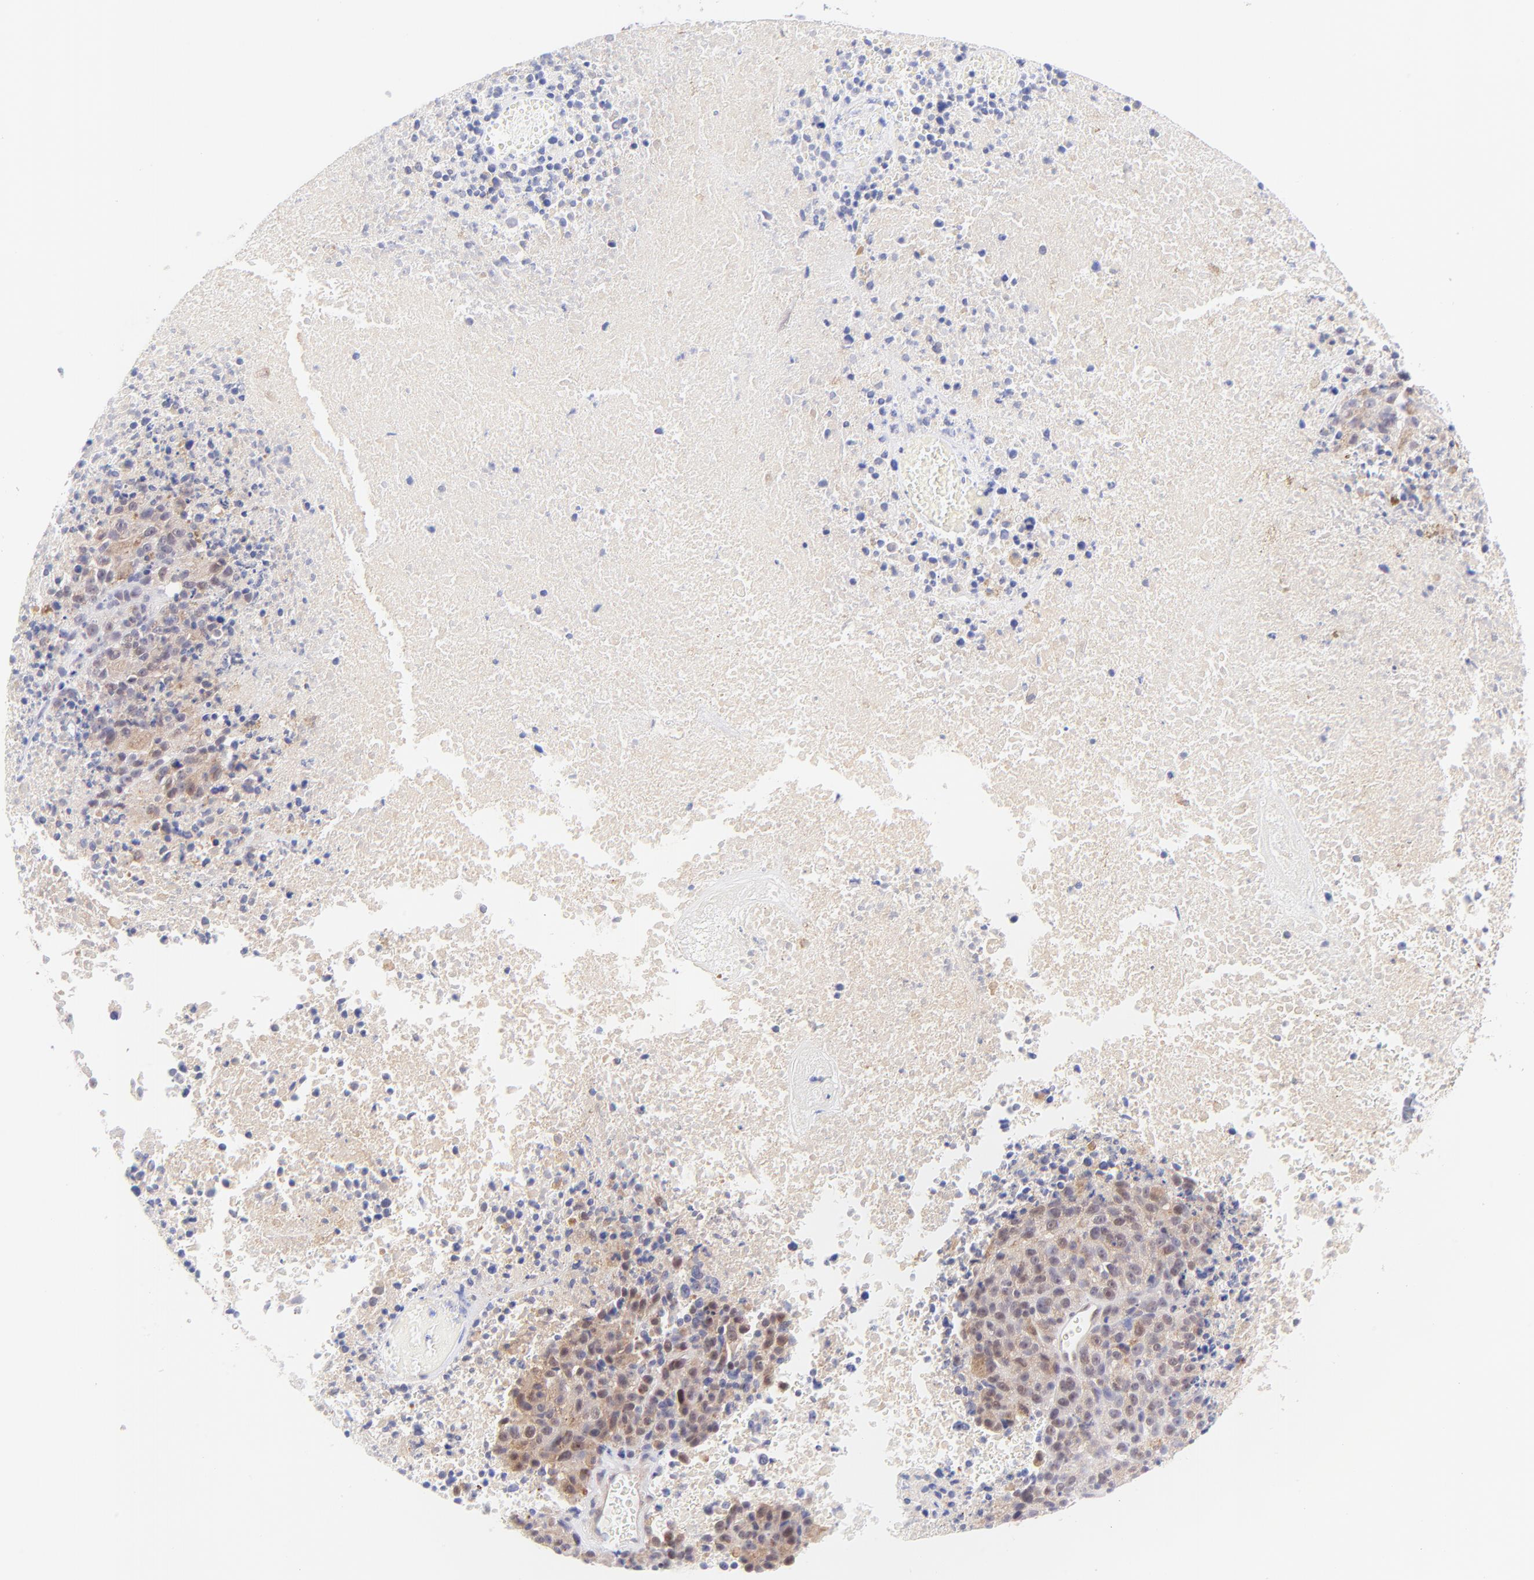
{"staining": {"intensity": "weak", "quantity": "<25%", "location": "nuclear"}, "tissue": "melanoma", "cell_type": "Tumor cells", "image_type": "cancer", "snomed": [{"axis": "morphology", "description": "Malignant melanoma, Metastatic site"}, {"axis": "topography", "description": "Cerebral cortex"}], "caption": "Immunohistochemical staining of malignant melanoma (metastatic site) demonstrates no significant staining in tumor cells.", "gene": "PBDC1", "patient": {"sex": "female", "age": 52}}